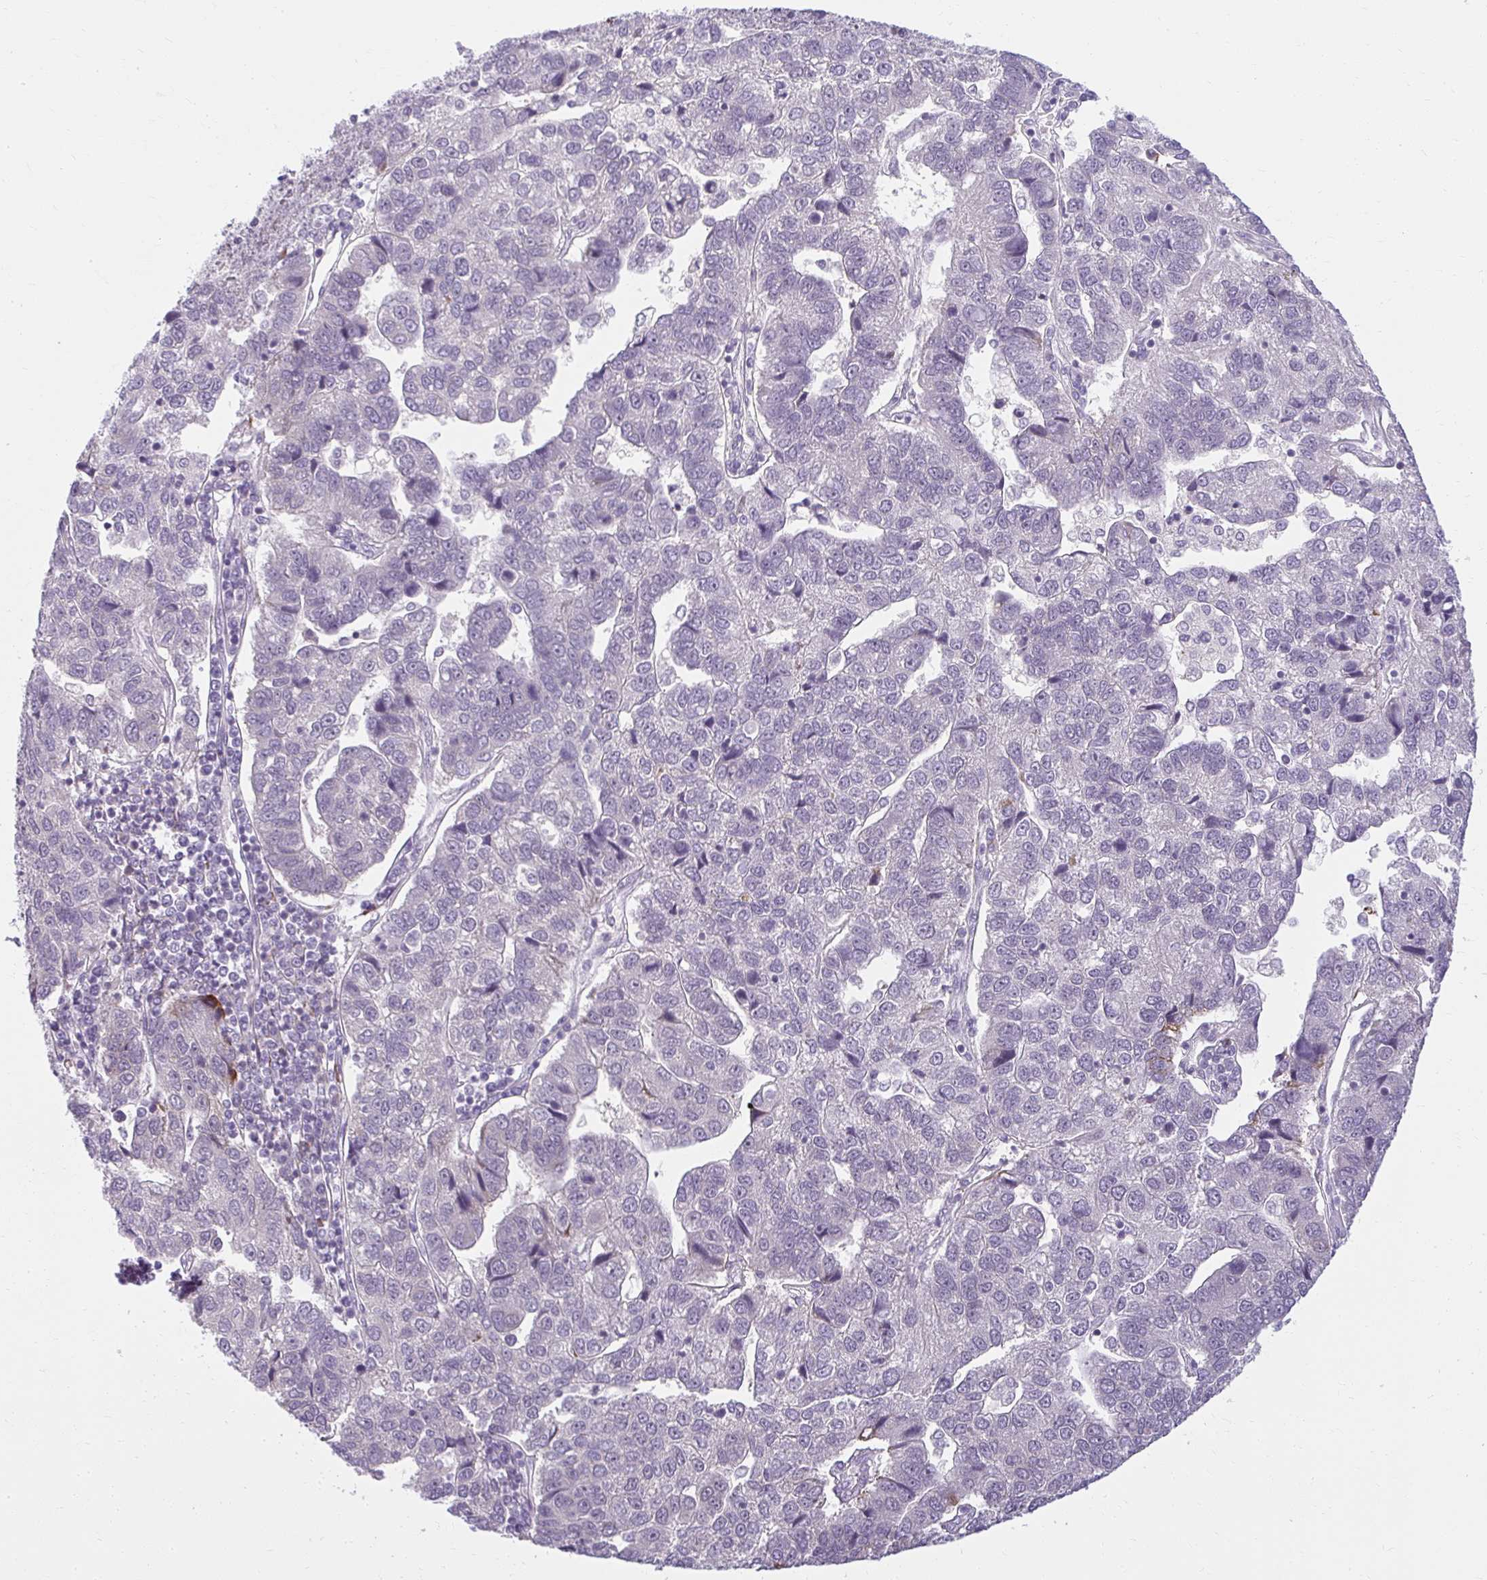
{"staining": {"intensity": "negative", "quantity": "none", "location": "none"}, "tissue": "pancreatic cancer", "cell_type": "Tumor cells", "image_type": "cancer", "snomed": [{"axis": "morphology", "description": "Adenocarcinoma, NOS"}, {"axis": "topography", "description": "Pancreas"}], "caption": "An IHC micrograph of pancreatic cancer is shown. There is no staining in tumor cells of pancreatic cancer.", "gene": "ZFYVE26", "patient": {"sex": "female", "age": 61}}